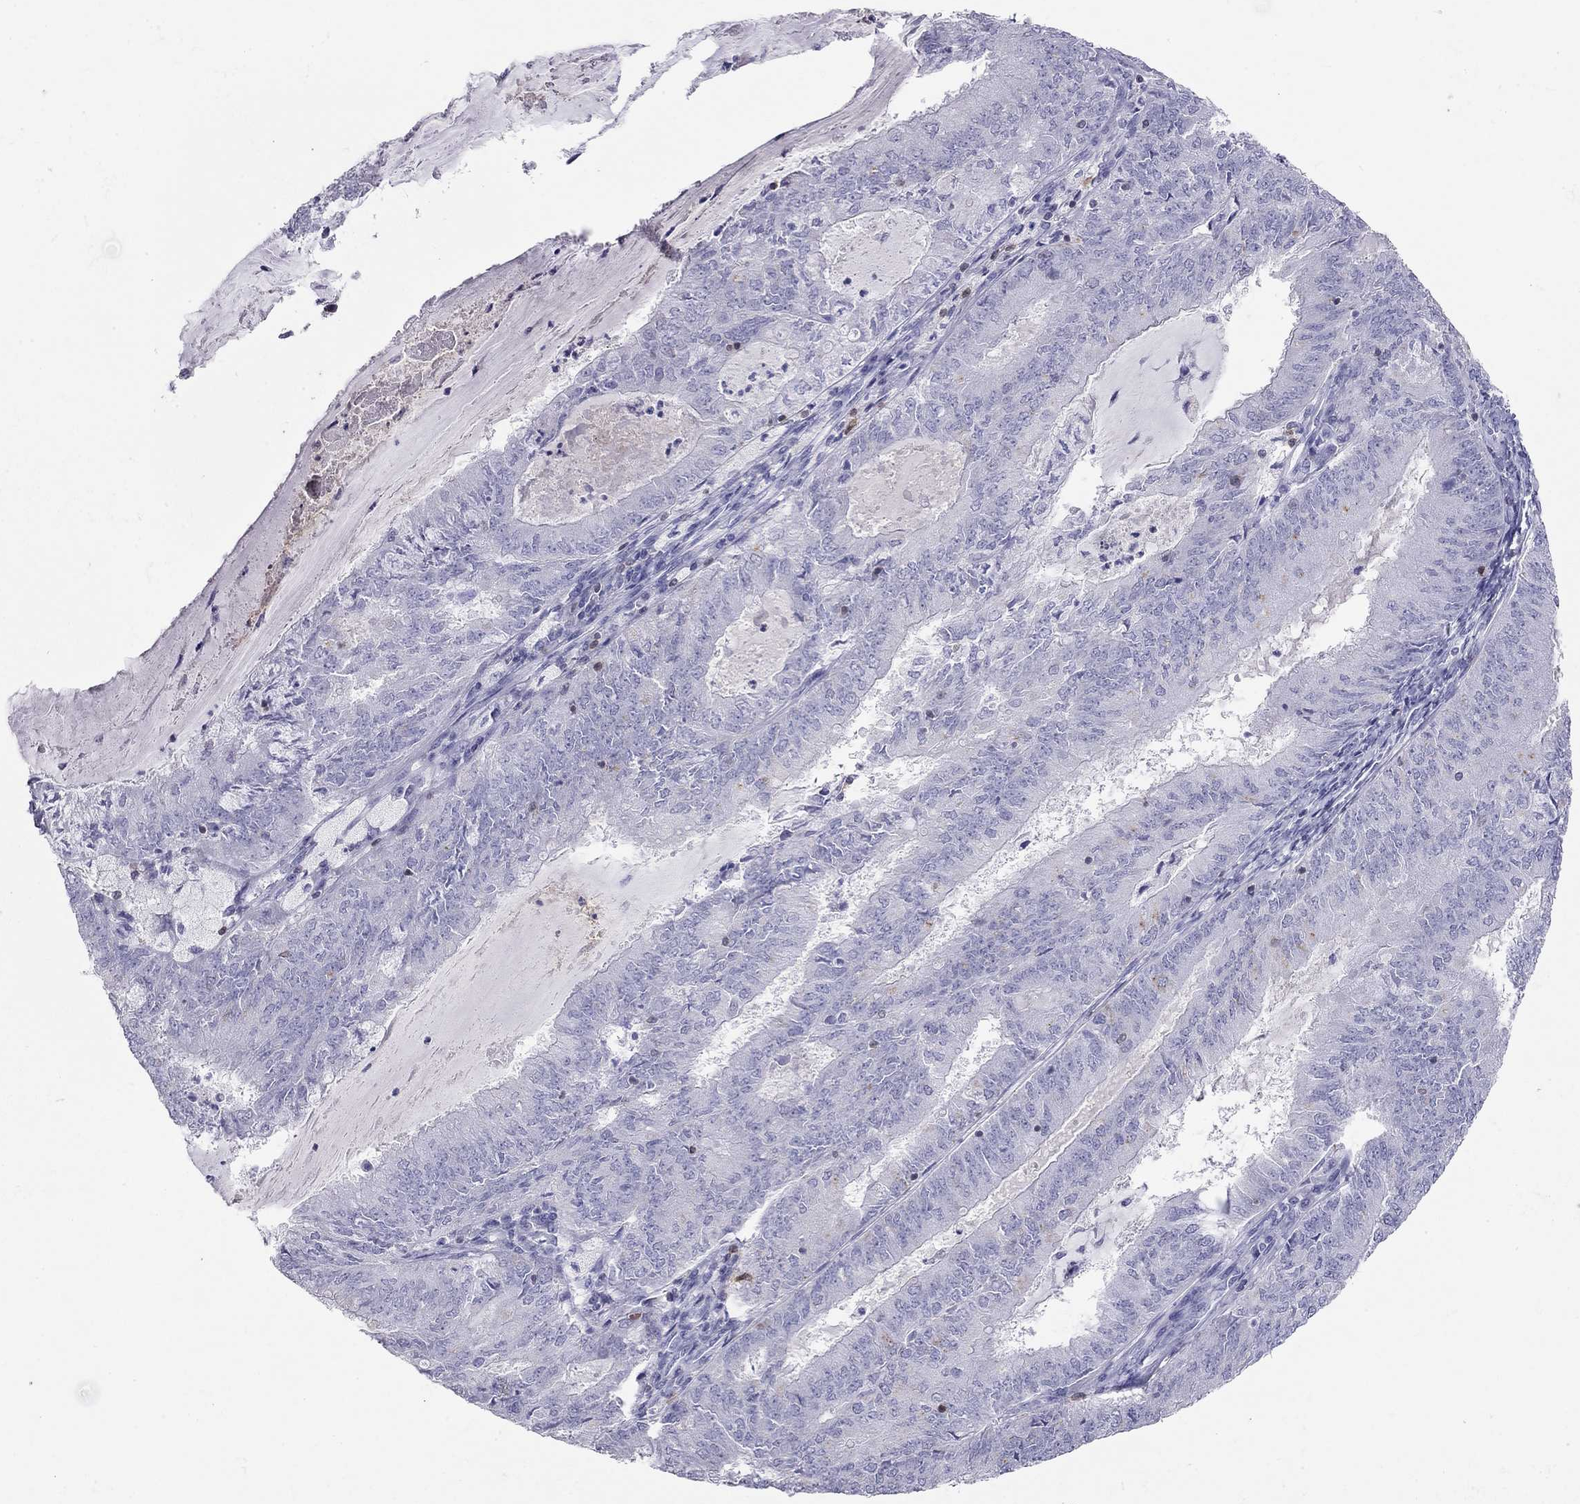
{"staining": {"intensity": "negative", "quantity": "none", "location": "none"}, "tissue": "endometrial cancer", "cell_type": "Tumor cells", "image_type": "cancer", "snomed": [{"axis": "morphology", "description": "Adenocarcinoma, NOS"}, {"axis": "topography", "description": "Endometrium"}], "caption": "This micrograph is of endometrial adenocarcinoma stained with immunohistochemistry to label a protein in brown with the nuclei are counter-stained blue. There is no expression in tumor cells. (DAB (3,3'-diaminobenzidine) immunohistochemistry, high magnification).", "gene": "SH2D2A", "patient": {"sex": "female", "age": 57}}